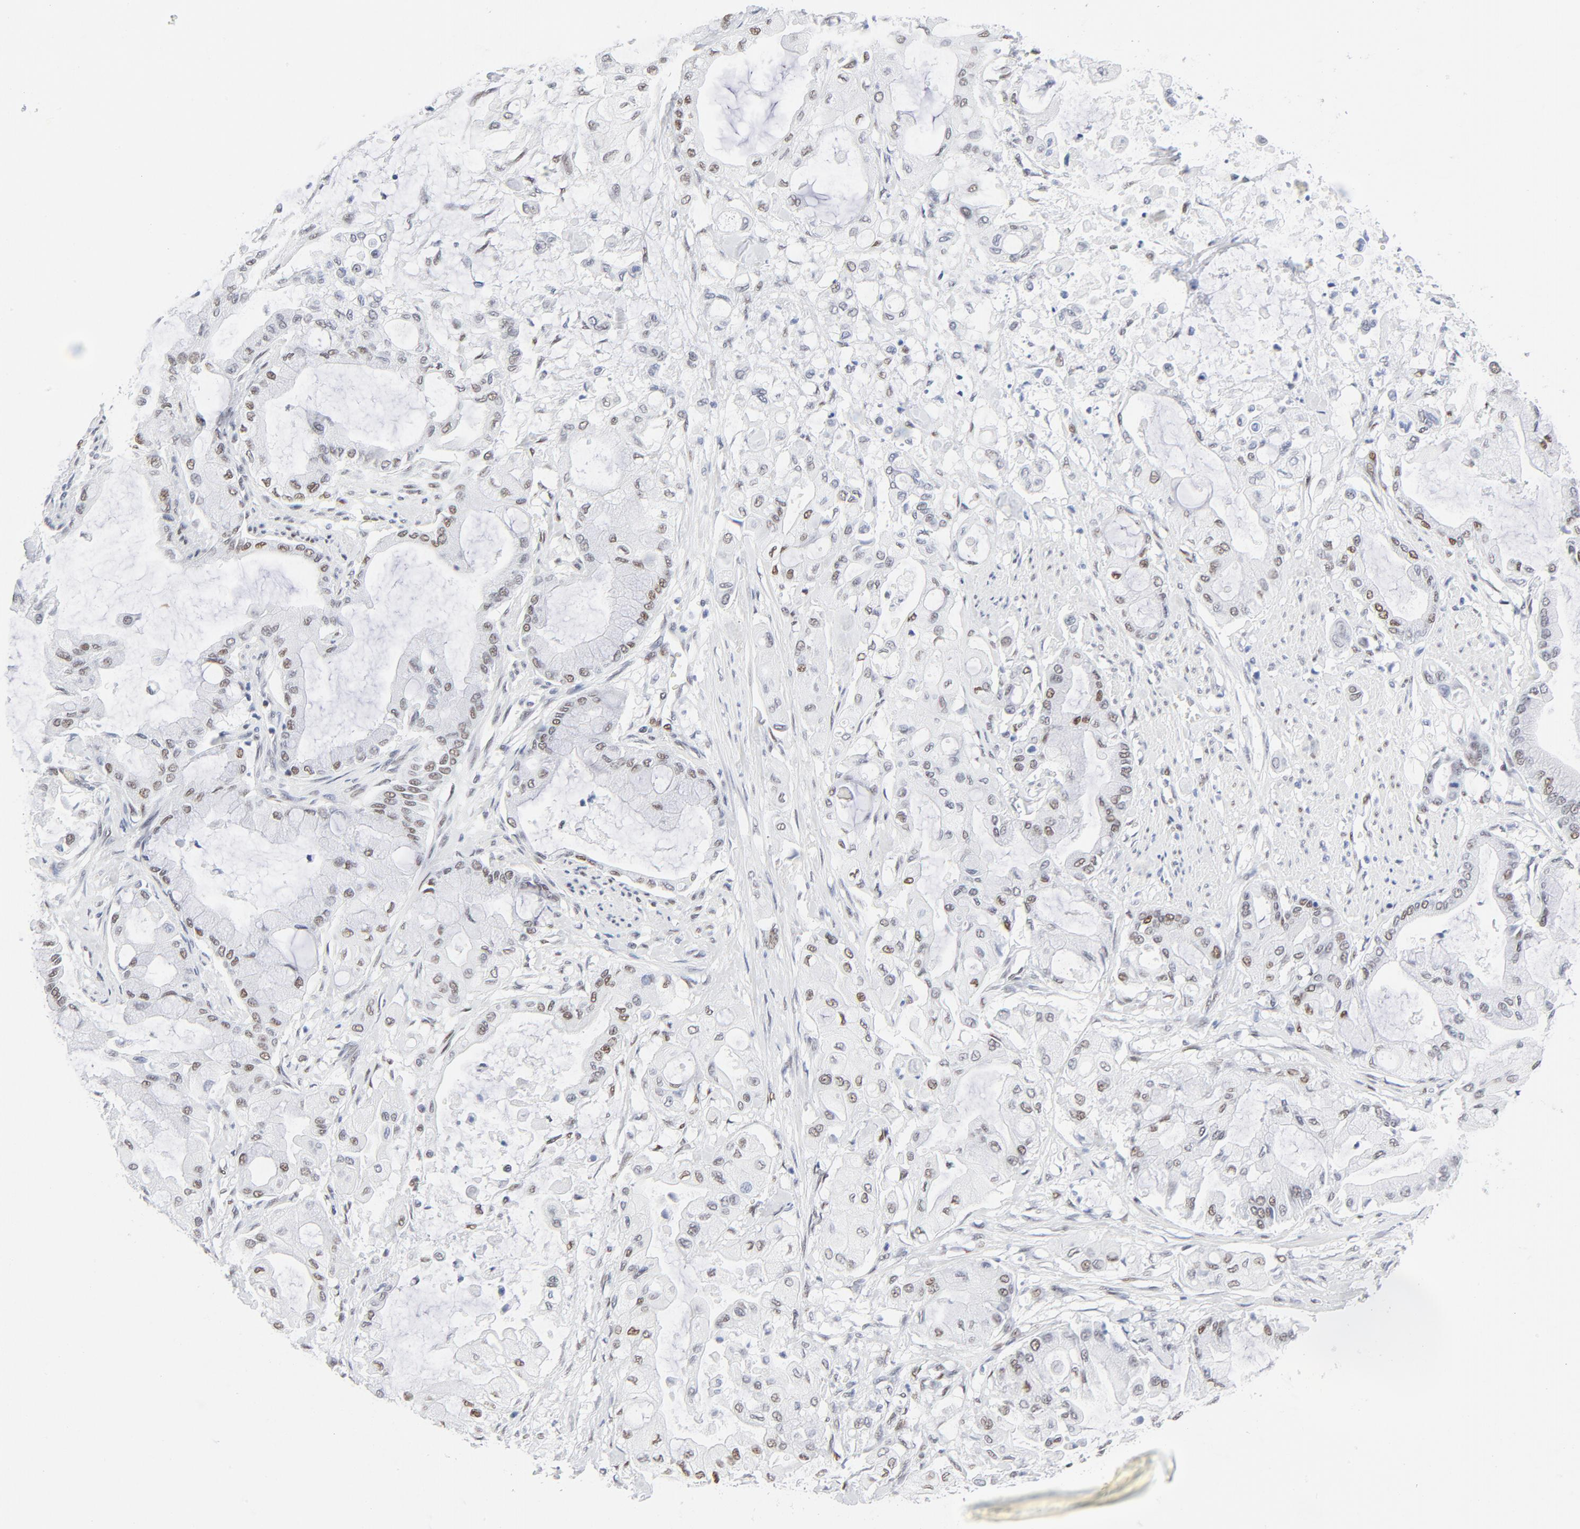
{"staining": {"intensity": "weak", "quantity": "25%-75%", "location": "nuclear"}, "tissue": "pancreatic cancer", "cell_type": "Tumor cells", "image_type": "cancer", "snomed": [{"axis": "morphology", "description": "Adenocarcinoma, NOS"}, {"axis": "morphology", "description": "Adenocarcinoma, metastatic, NOS"}, {"axis": "topography", "description": "Lymph node"}, {"axis": "topography", "description": "Pancreas"}, {"axis": "topography", "description": "Duodenum"}], "caption": "This image exhibits immunohistochemistry staining of human pancreatic cancer, with low weak nuclear staining in approximately 25%-75% of tumor cells.", "gene": "ATF2", "patient": {"sex": "female", "age": 64}}